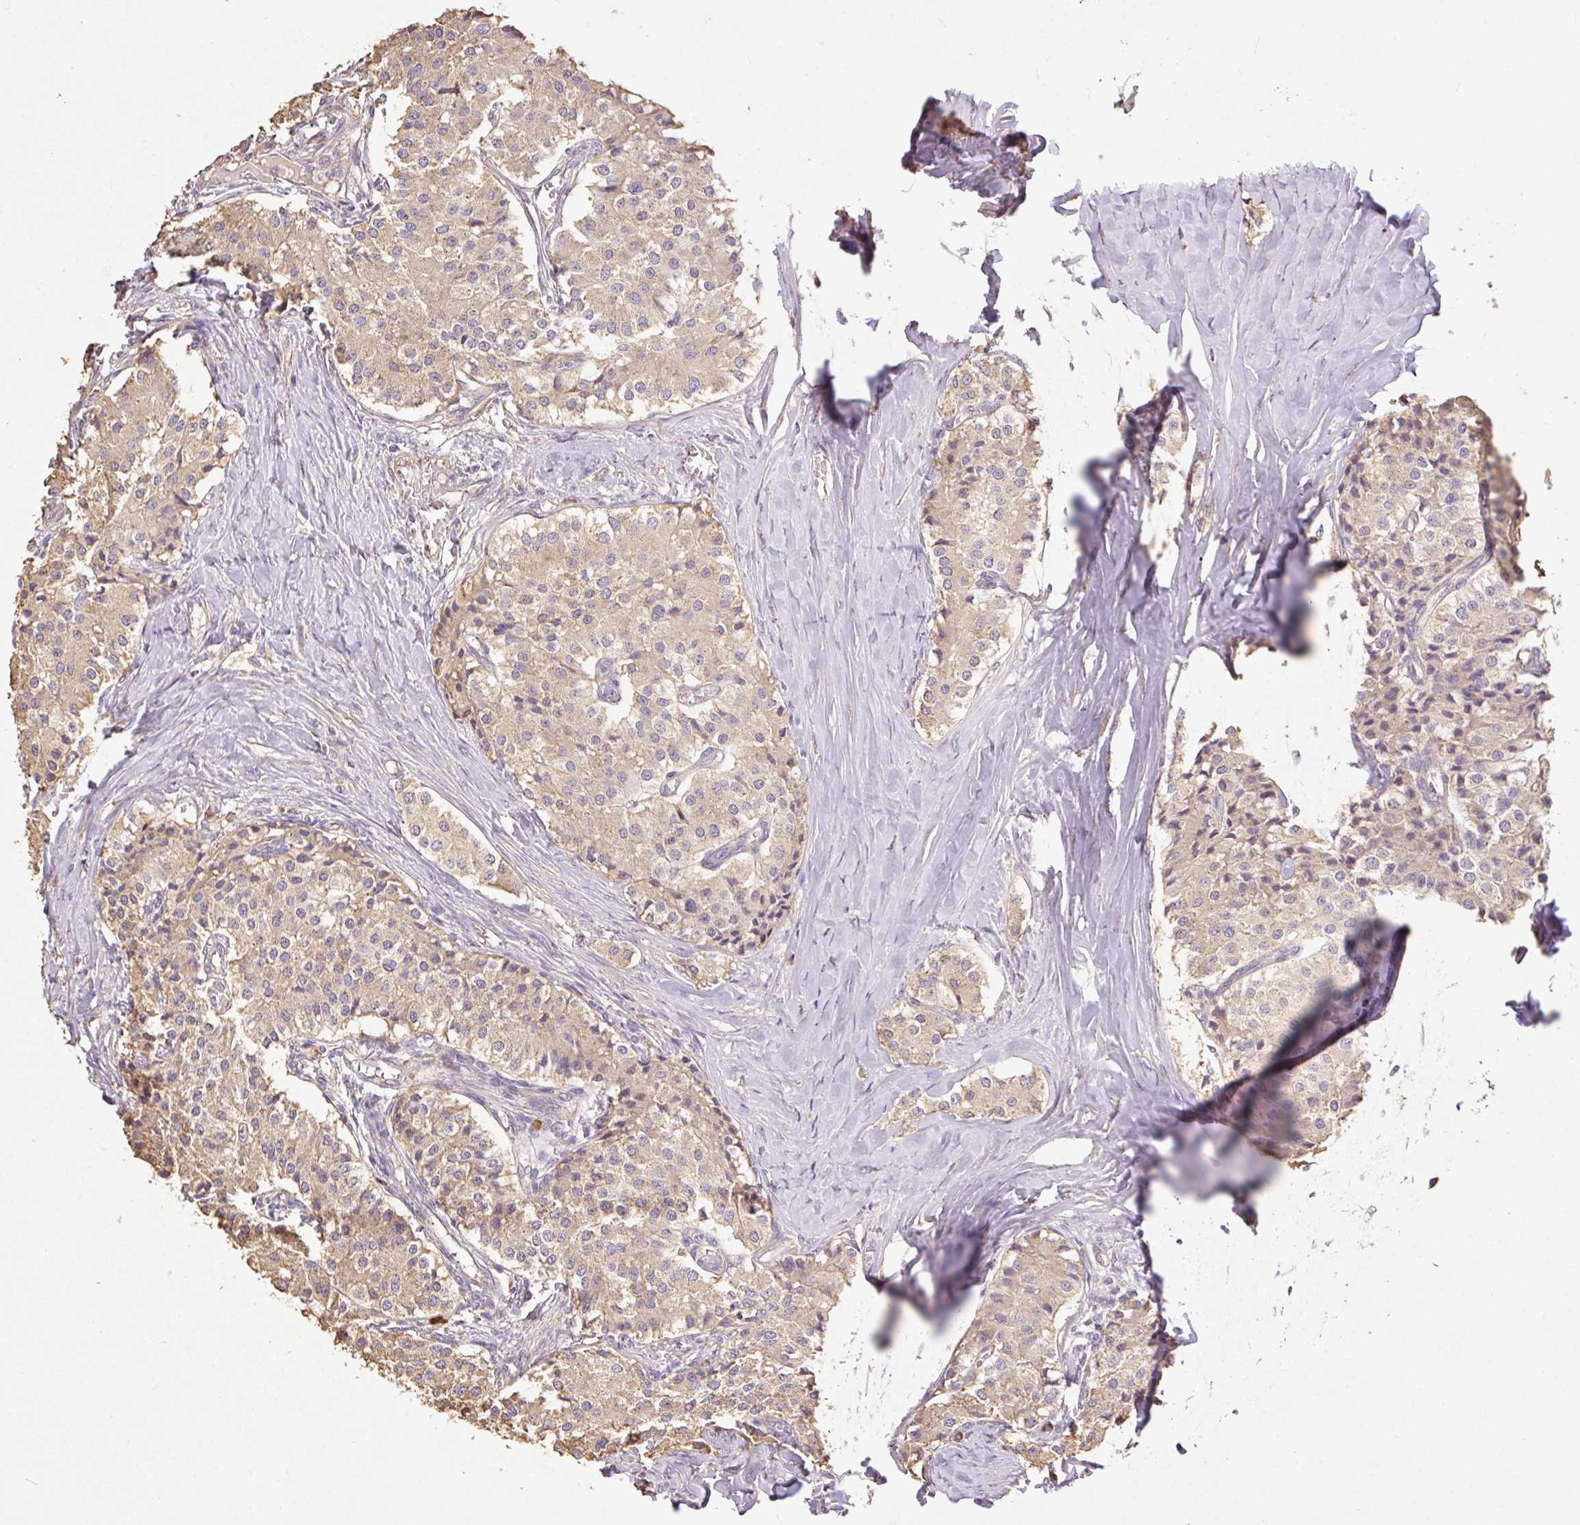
{"staining": {"intensity": "weak", "quantity": "25%-75%", "location": "cytoplasmic/membranous"}, "tissue": "carcinoid", "cell_type": "Tumor cells", "image_type": "cancer", "snomed": [{"axis": "morphology", "description": "Carcinoid, malignant, NOS"}, {"axis": "topography", "description": "Colon"}], "caption": "This is a photomicrograph of immunohistochemistry (IHC) staining of malignant carcinoid, which shows weak positivity in the cytoplasmic/membranous of tumor cells.", "gene": "DESI1", "patient": {"sex": "female", "age": 52}}